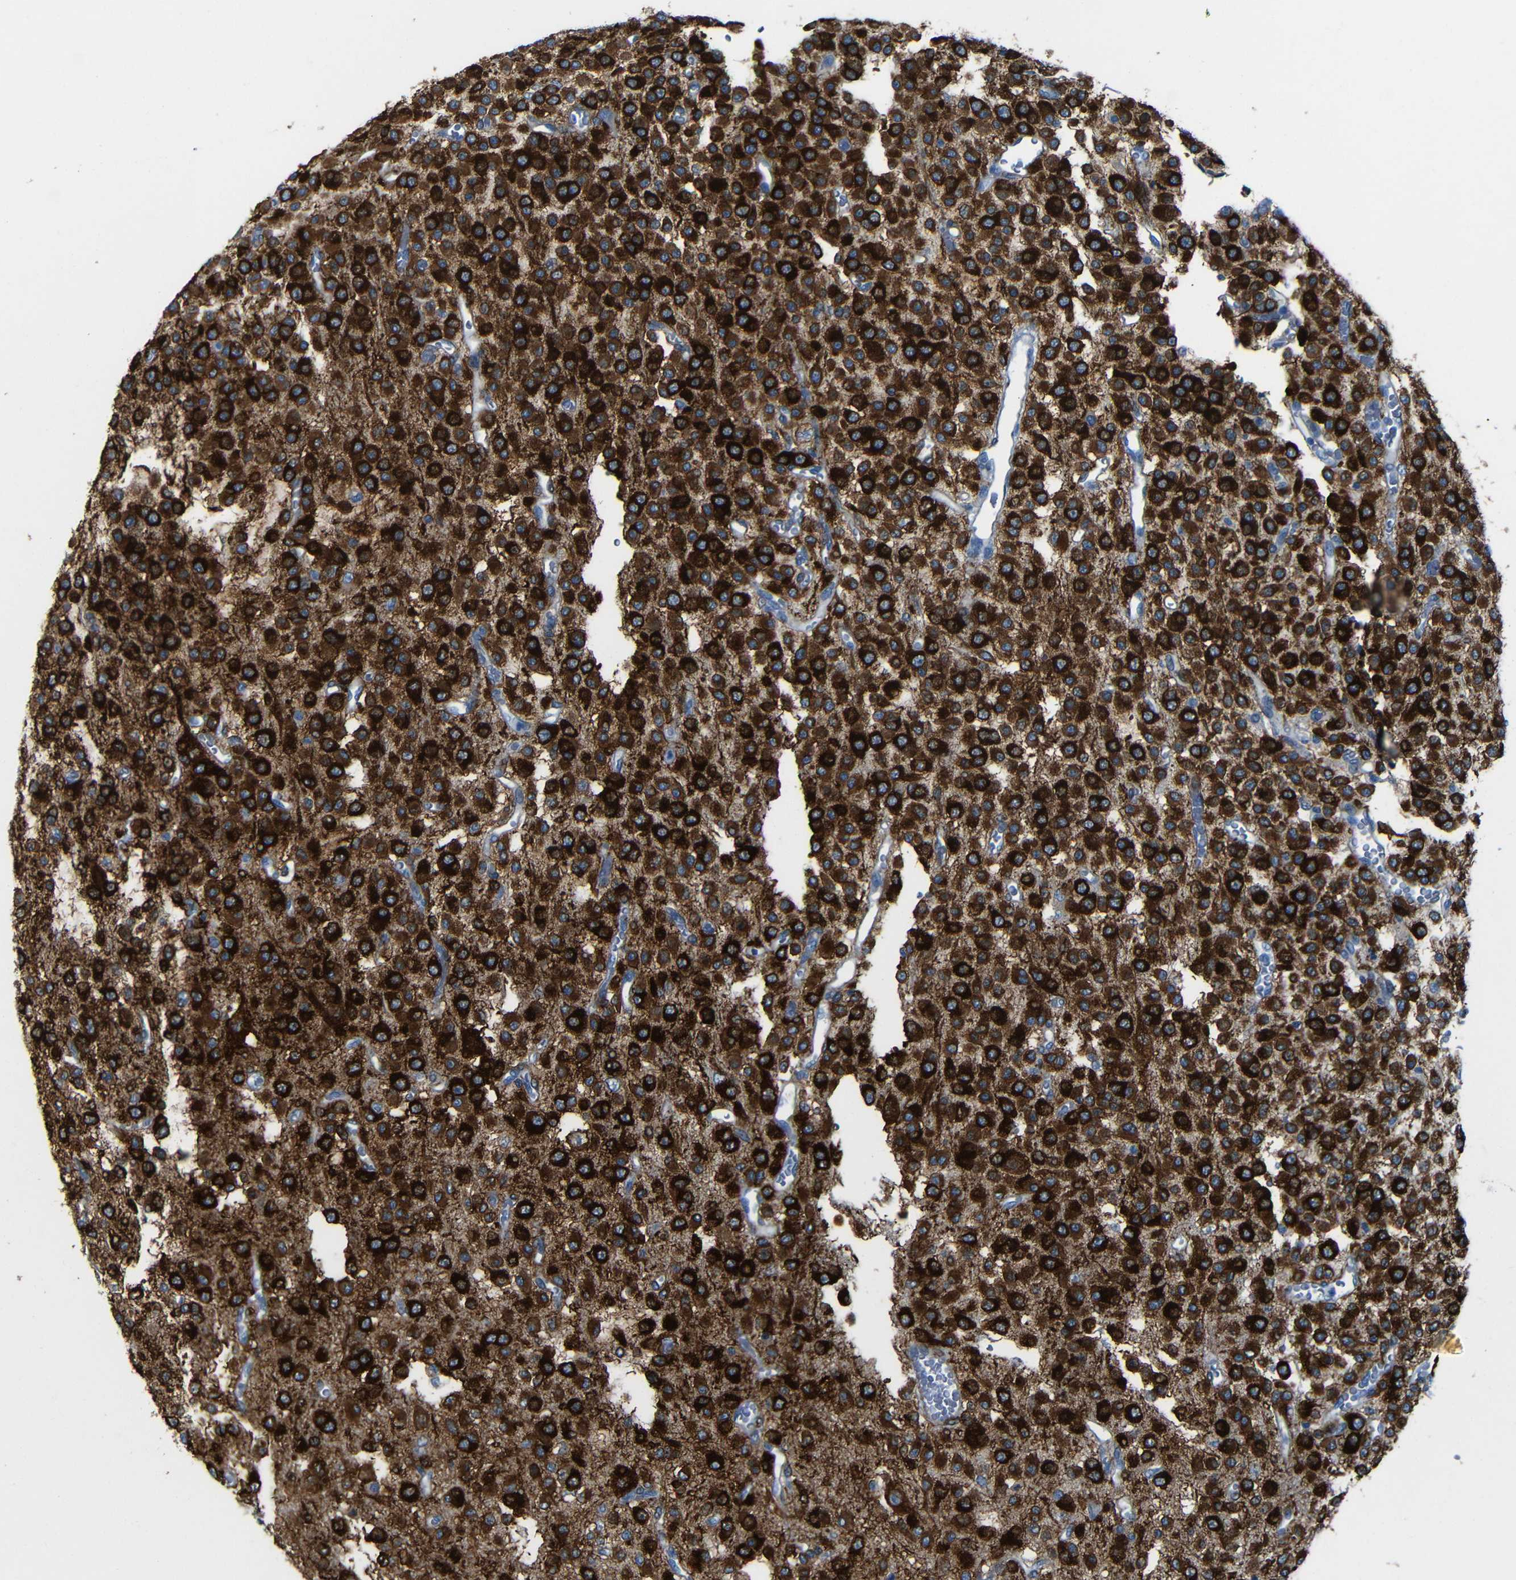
{"staining": {"intensity": "strong", "quantity": ">75%", "location": "cytoplasmic/membranous"}, "tissue": "glioma", "cell_type": "Tumor cells", "image_type": "cancer", "snomed": [{"axis": "morphology", "description": "Glioma, malignant, Low grade"}, {"axis": "topography", "description": "Brain"}], "caption": "Malignant glioma (low-grade) stained with IHC shows strong cytoplasmic/membranous expression in about >75% of tumor cells.", "gene": "MAP2", "patient": {"sex": "male", "age": 38}}